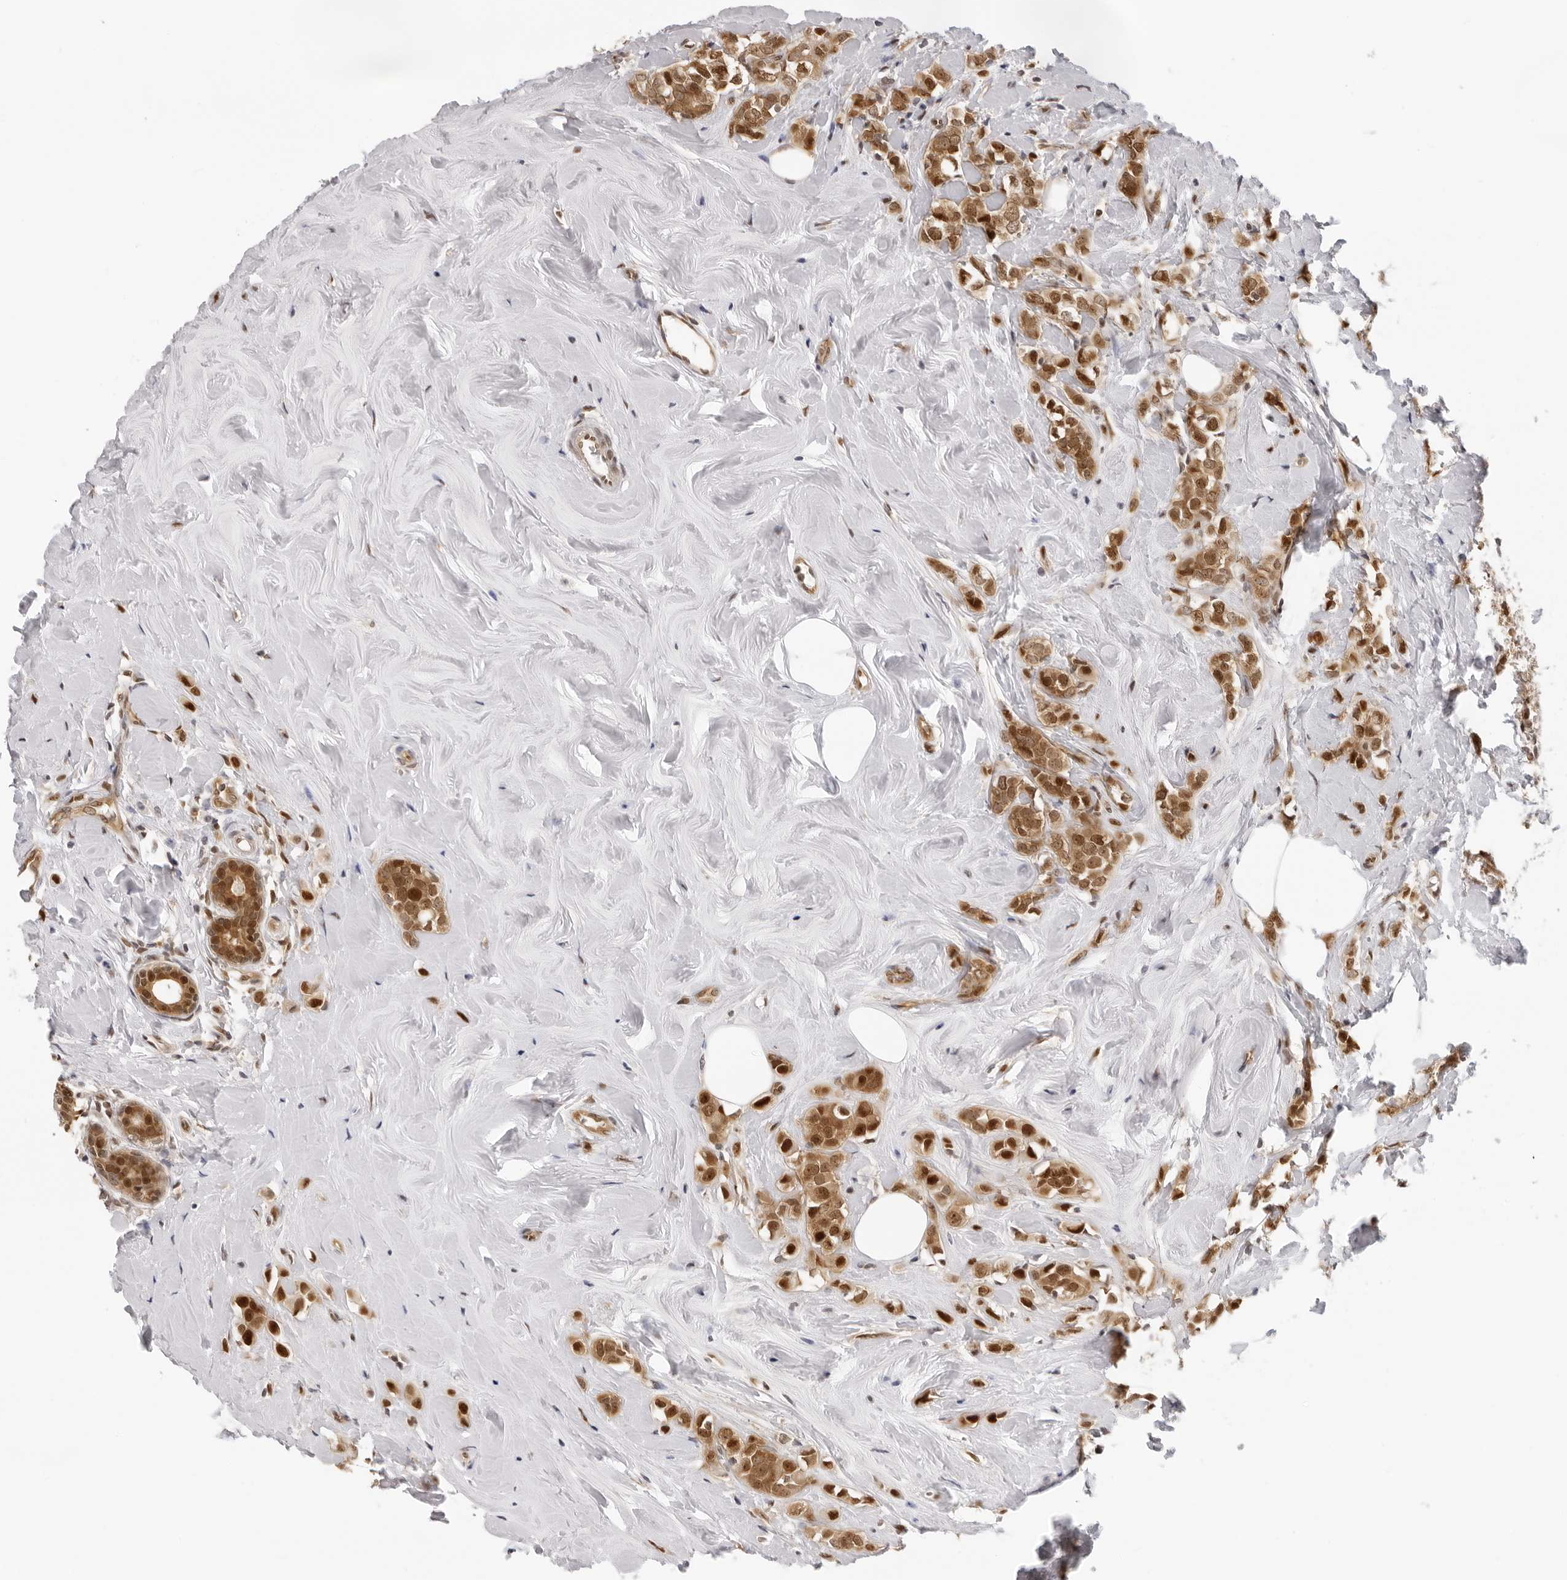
{"staining": {"intensity": "moderate", "quantity": ">75%", "location": "cytoplasmic/membranous,nuclear"}, "tissue": "breast cancer", "cell_type": "Tumor cells", "image_type": "cancer", "snomed": [{"axis": "morphology", "description": "Lobular carcinoma"}, {"axis": "topography", "description": "Breast"}], "caption": "Human lobular carcinoma (breast) stained for a protein (brown) demonstrates moderate cytoplasmic/membranous and nuclear positive positivity in about >75% of tumor cells.", "gene": "WDR77", "patient": {"sex": "female", "age": 47}}